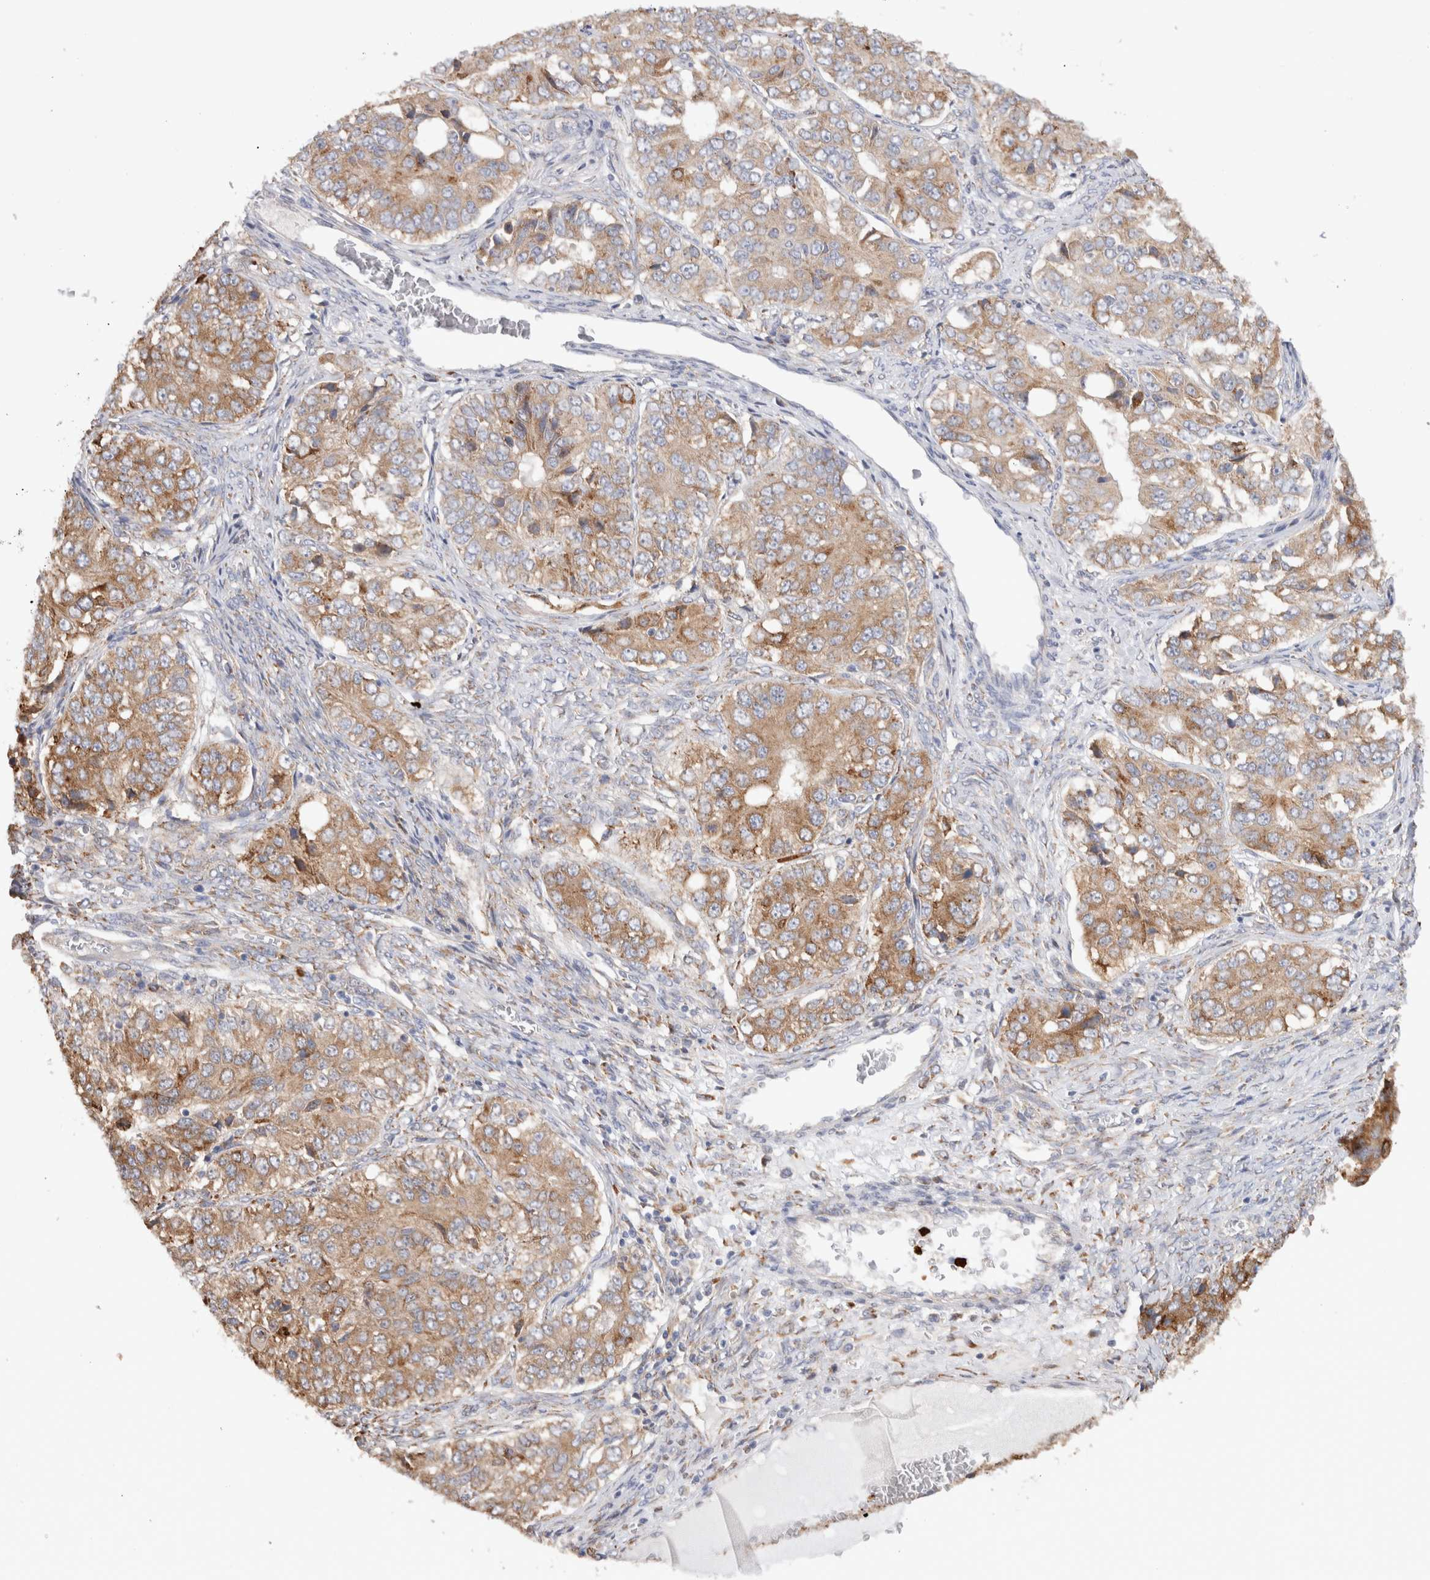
{"staining": {"intensity": "moderate", "quantity": ">75%", "location": "cytoplasmic/membranous"}, "tissue": "ovarian cancer", "cell_type": "Tumor cells", "image_type": "cancer", "snomed": [{"axis": "morphology", "description": "Carcinoma, endometroid"}, {"axis": "topography", "description": "Ovary"}], "caption": "The micrograph shows a brown stain indicating the presence of a protein in the cytoplasmic/membranous of tumor cells in ovarian cancer (endometroid carcinoma).", "gene": "P4HA1", "patient": {"sex": "female", "age": 51}}